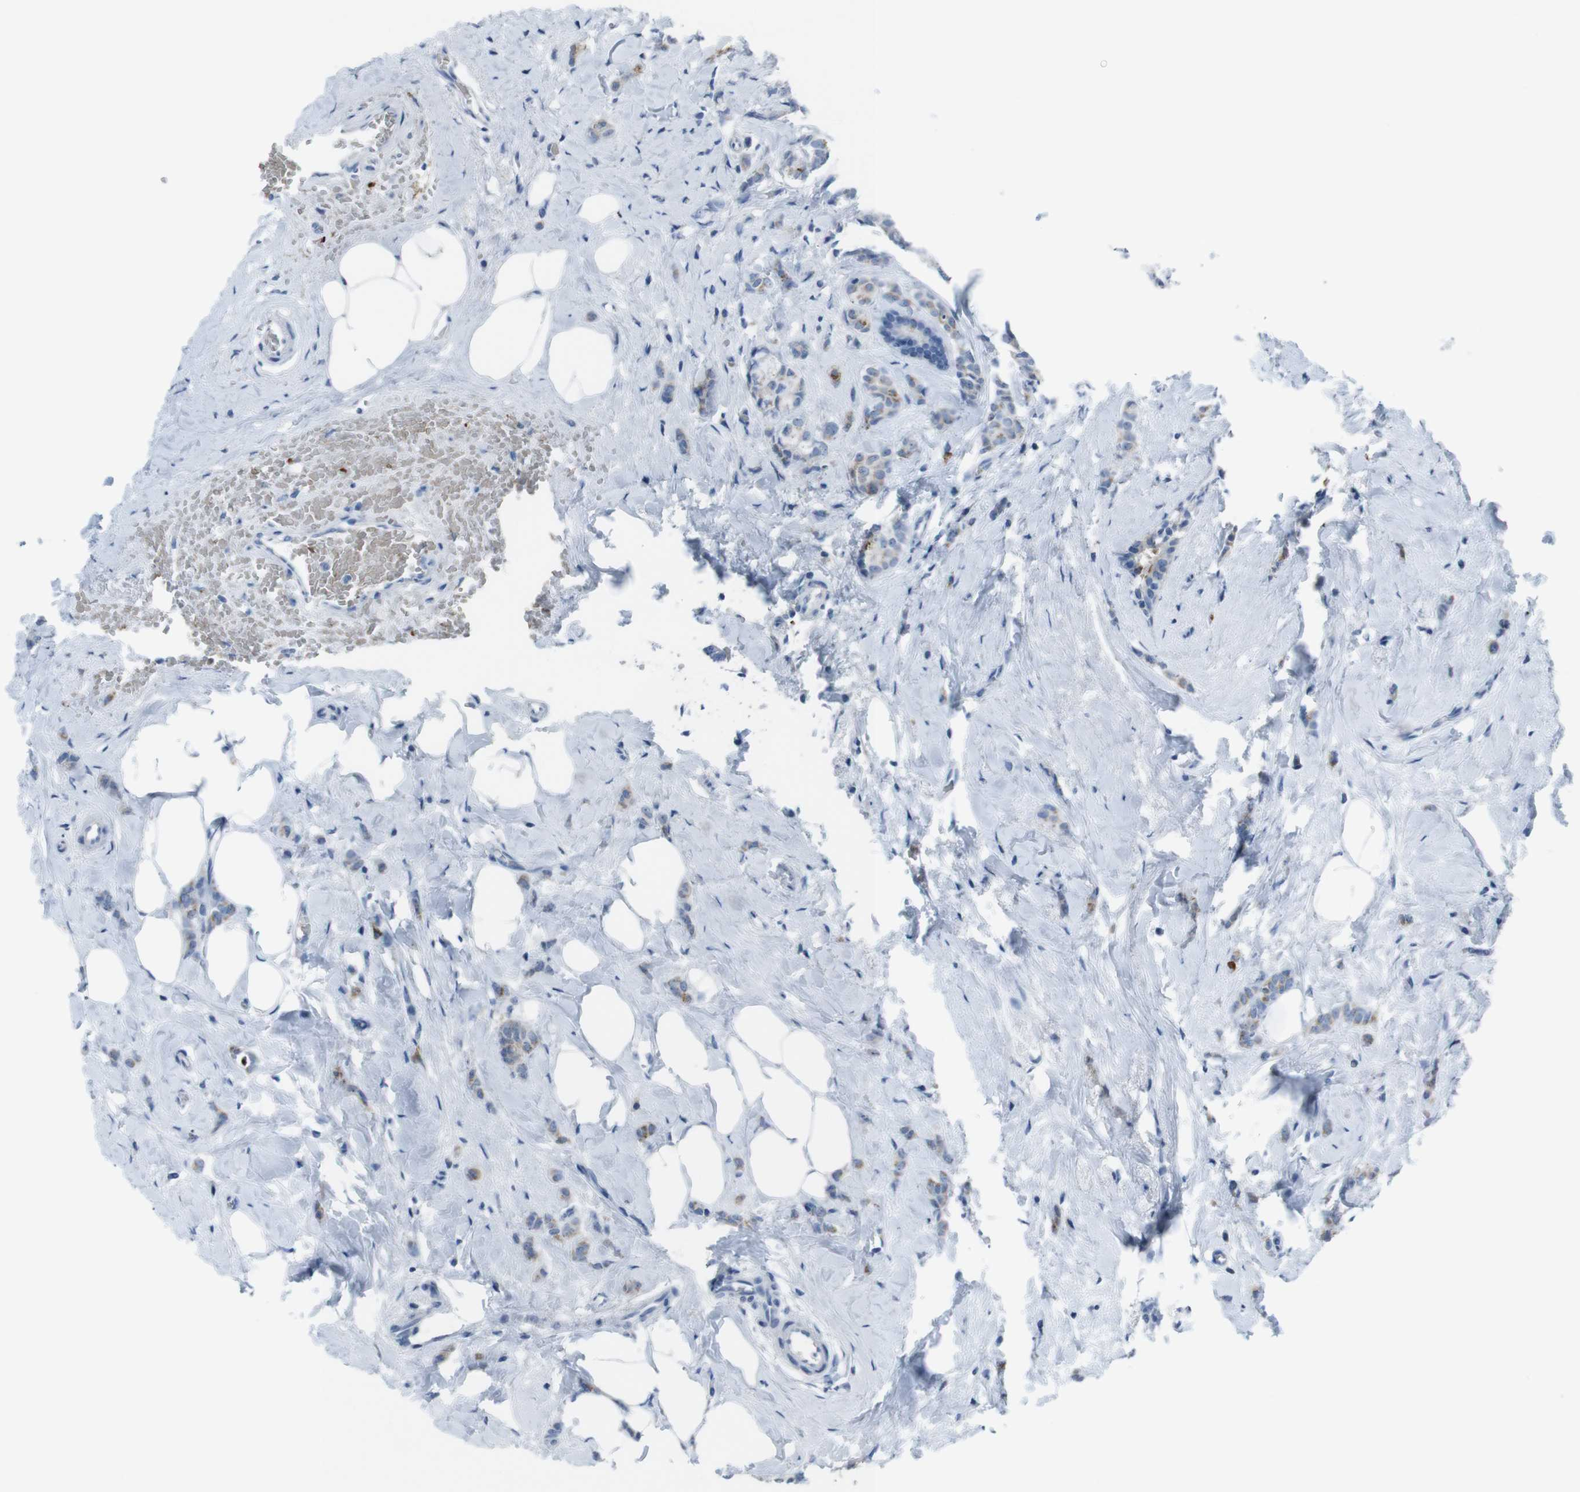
{"staining": {"intensity": "moderate", "quantity": "25%-75%", "location": "cytoplasmic/membranous"}, "tissue": "breast cancer", "cell_type": "Tumor cells", "image_type": "cancer", "snomed": [{"axis": "morphology", "description": "Lobular carcinoma"}, {"axis": "topography", "description": "Breast"}], "caption": "High-power microscopy captured an immunohistochemistry (IHC) photomicrograph of breast cancer, revealing moderate cytoplasmic/membranous expression in approximately 25%-75% of tumor cells.", "gene": "ST6GAL1", "patient": {"sex": "female", "age": 60}}